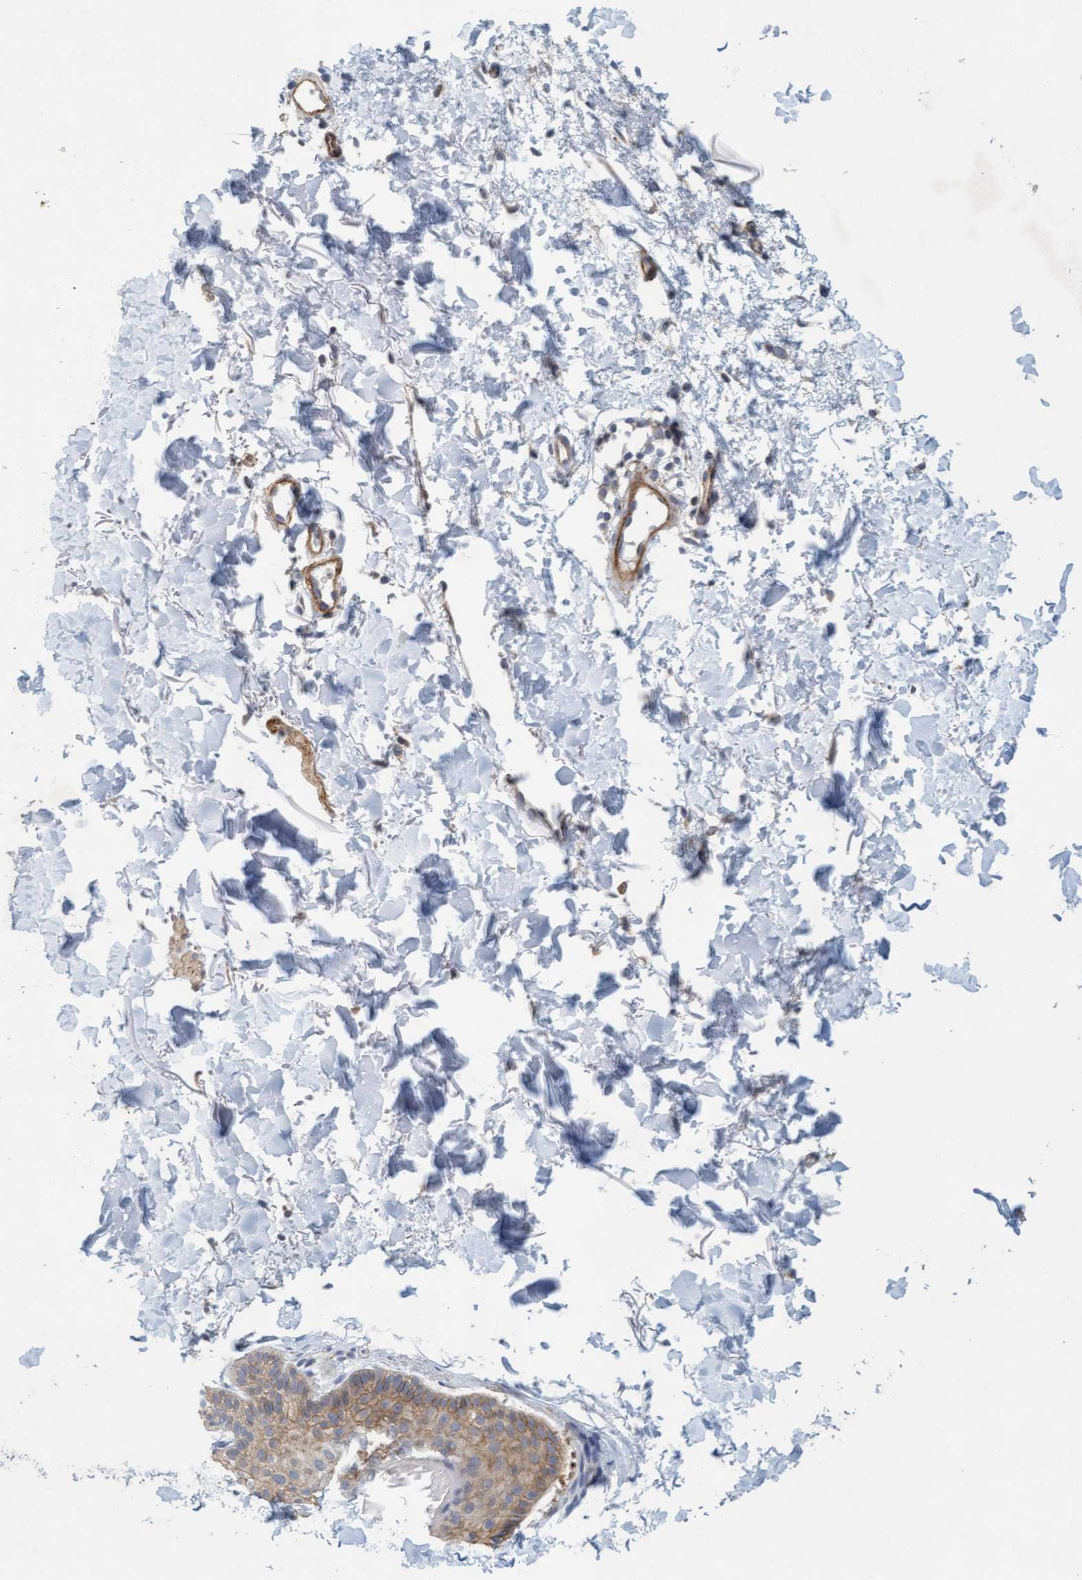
{"staining": {"intensity": "negative", "quantity": "none", "location": "none"}, "tissue": "skin", "cell_type": "Fibroblasts", "image_type": "normal", "snomed": [{"axis": "morphology", "description": "Normal tissue, NOS"}, {"axis": "morphology", "description": "Malignant melanoma, NOS"}, {"axis": "topography", "description": "Skin"}], "caption": "A high-resolution histopathology image shows IHC staining of normal skin, which shows no significant staining in fibroblasts.", "gene": "TSTD2", "patient": {"sex": "male", "age": 83}}